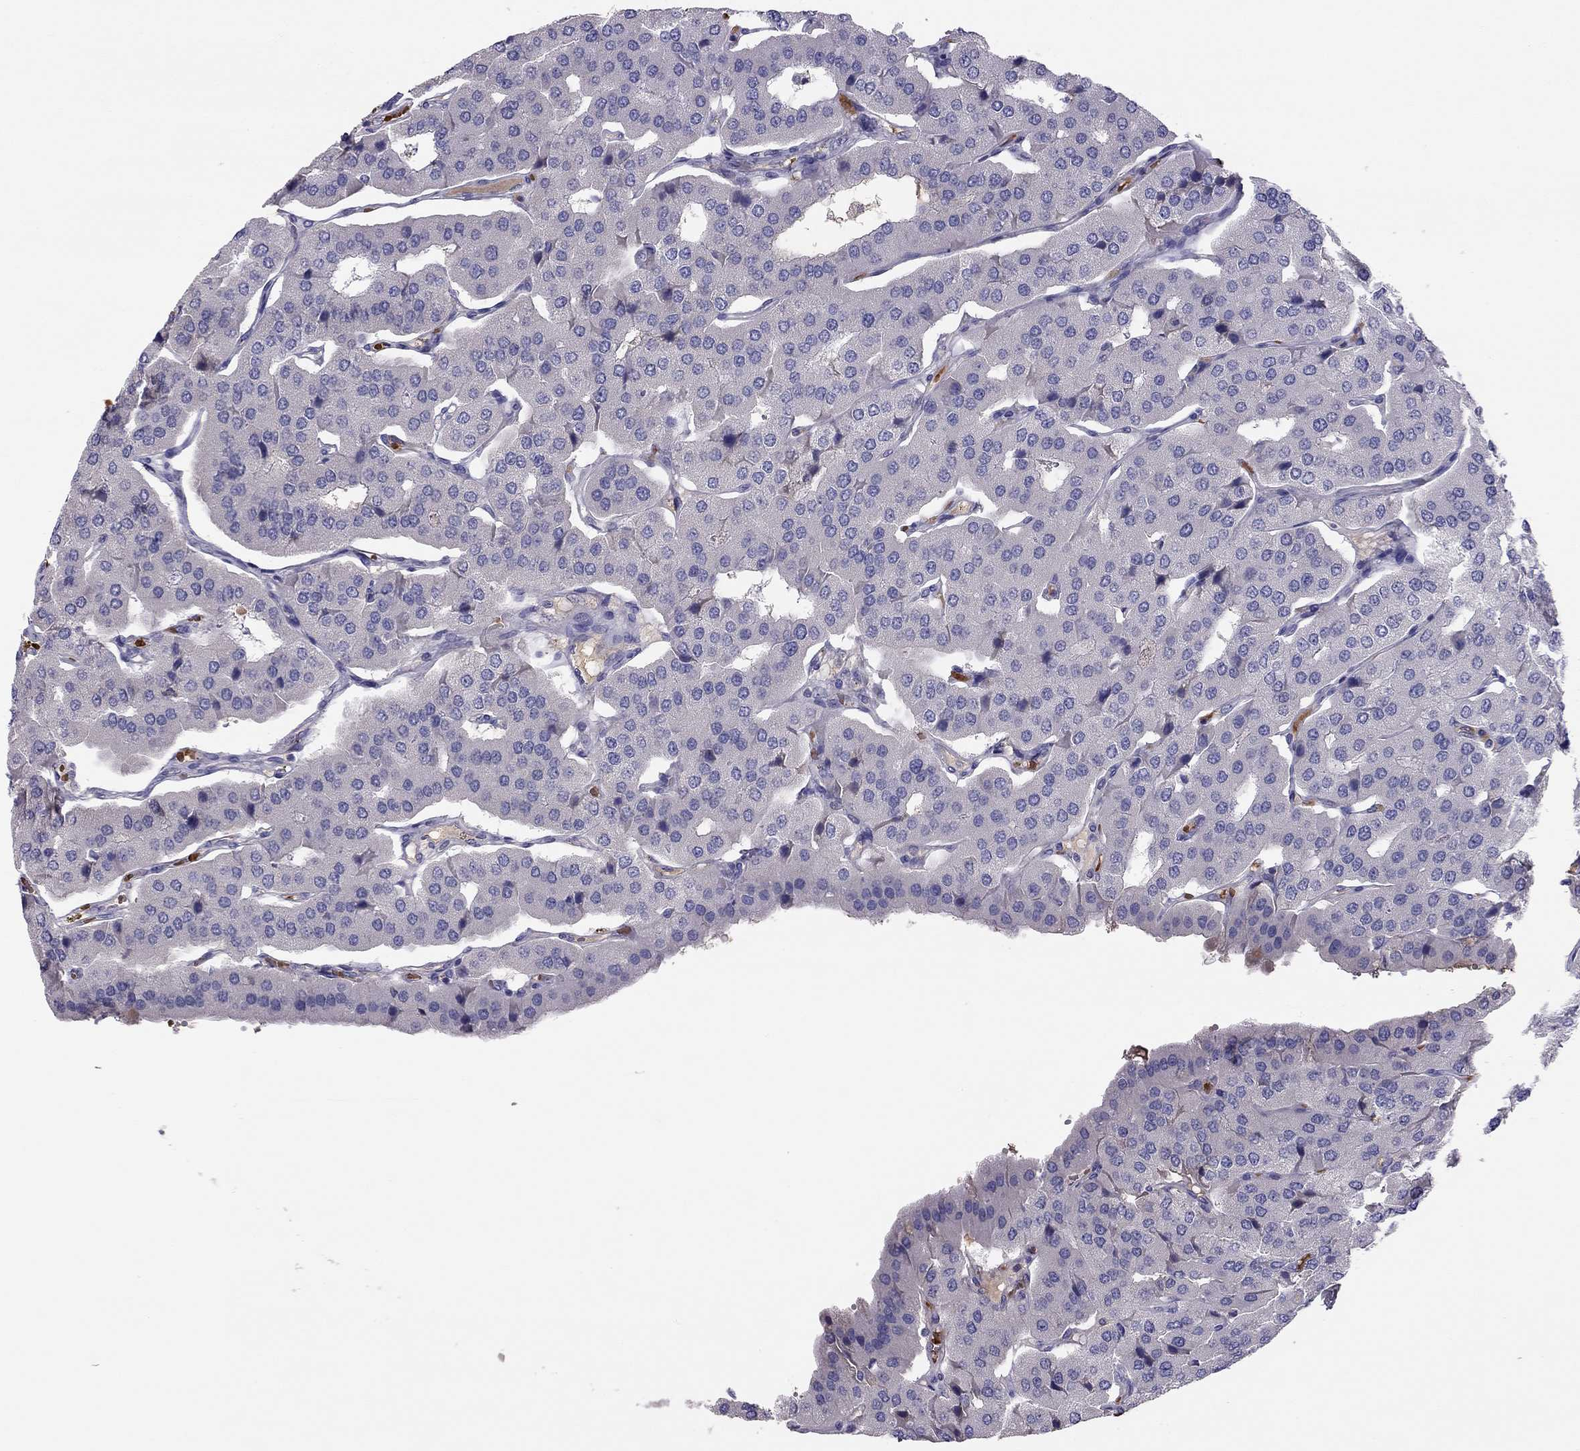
{"staining": {"intensity": "negative", "quantity": "none", "location": "none"}, "tissue": "parathyroid gland", "cell_type": "Glandular cells", "image_type": "normal", "snomed": [{"axis": "morphology", "description": "Normal tissue, NOS"}, {"axis": "morphology", "description": "Adenoma, NOS"}, {"axis": "topography", "description": "Parathyroid gland"}], "caption": "An immunohistochemistry (IHC) image of benign parathyroid gland is shown. There is no staining in glandular cells of parathyroid gland.", "gene": "RHCE", "patient": {"sex": "female", "age": 86}}